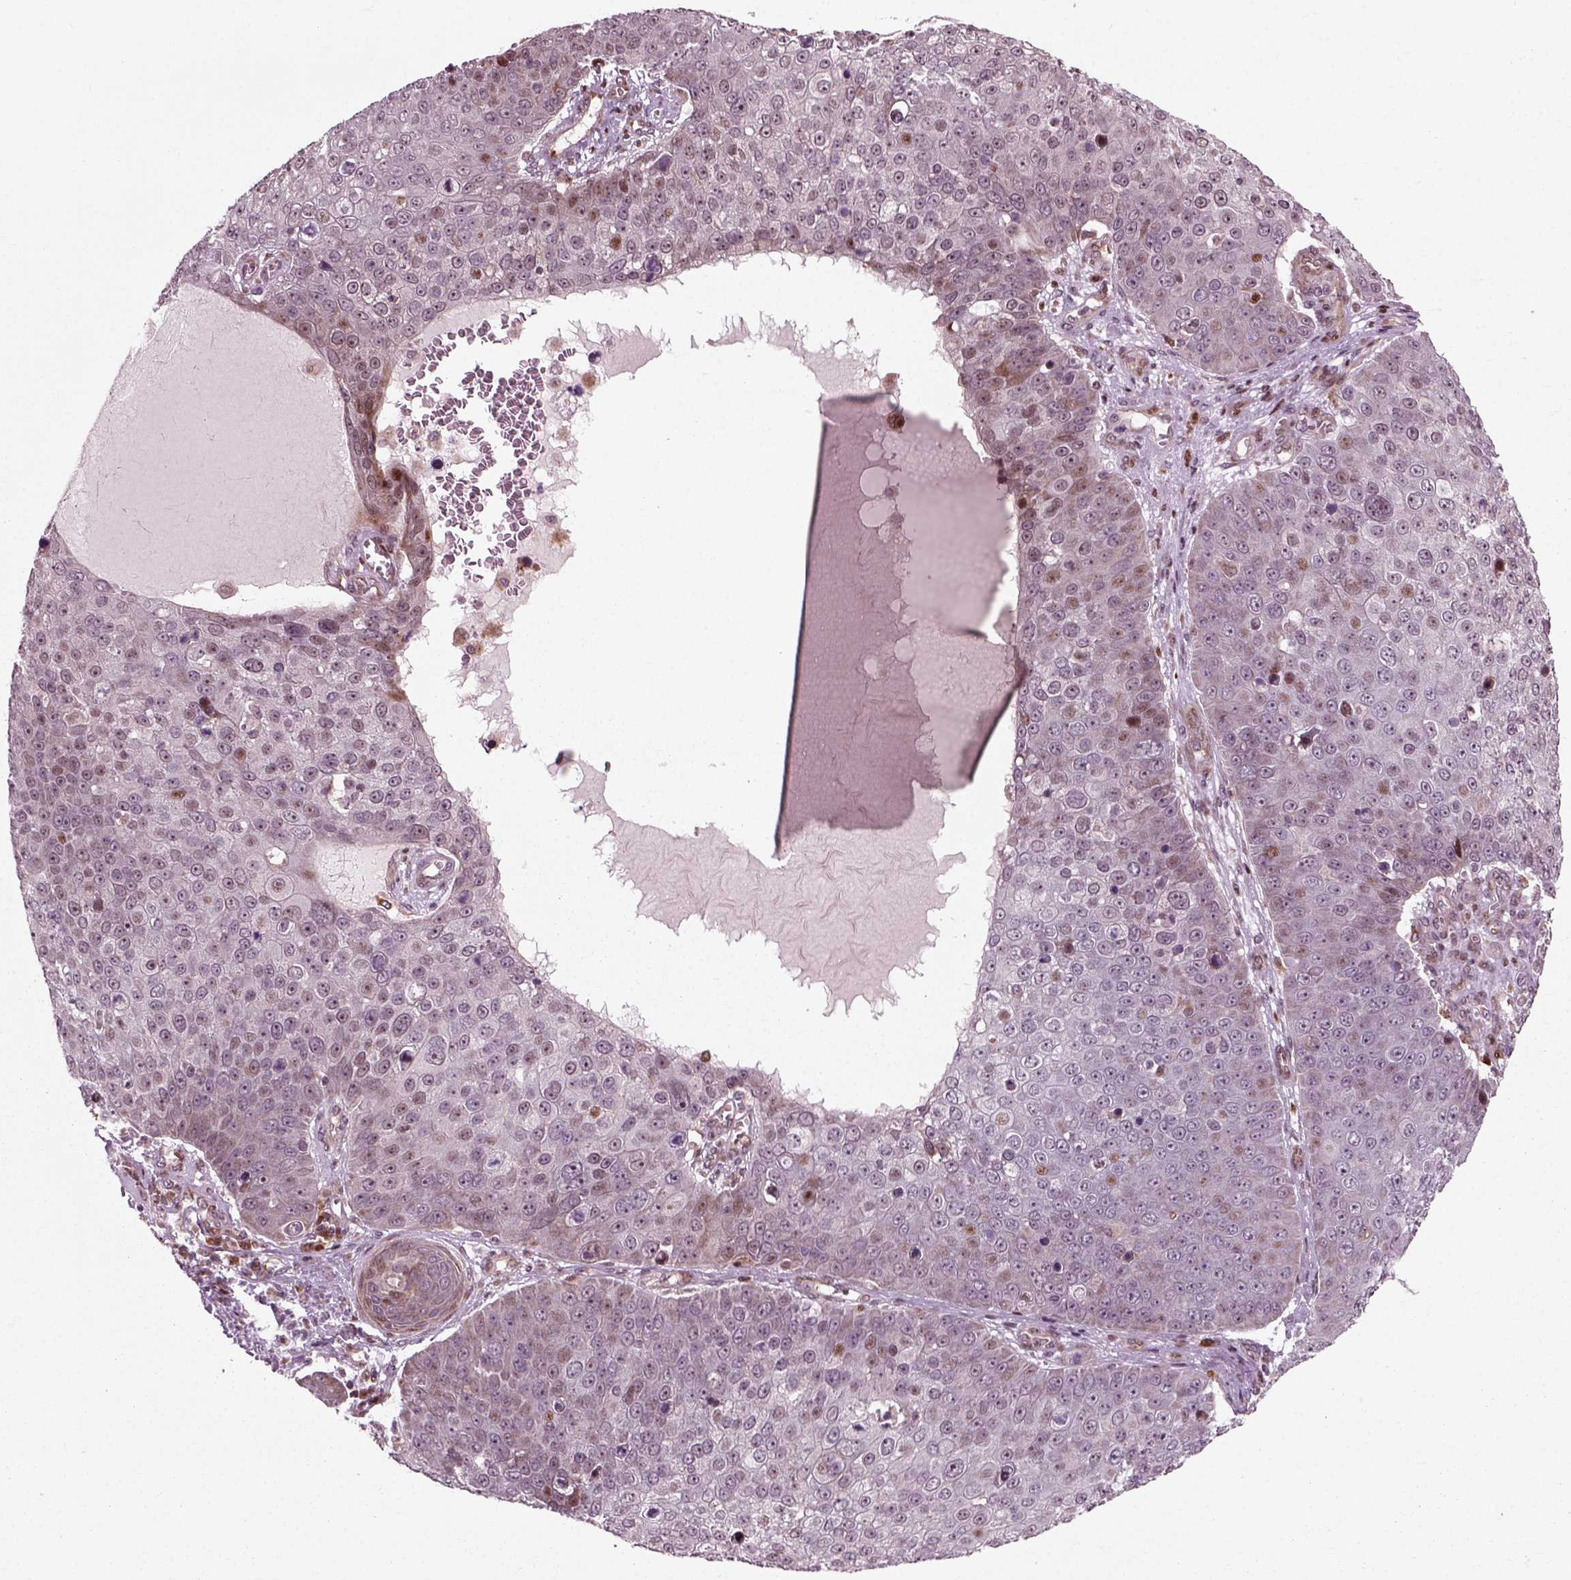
{"staining": {"intensity": "moderate", "quantity": "<25%", "location": "nuclear"}, "tissue": "skin cancer", "cell_type": "Tumor cells", "image_type": "cancer", "snomed": [{"axis": "morphology", "description": "Squamous cell carcinoma, NOS"}, {"axis": "topography", "description": "Skin"}], "caption": "Human skin squamous cell carcinoma stained for a protein (brown) demonstrates moderate nuclear positive expression in about <25% of tumor cells.", "gene": "CDC14A", "patient": {"sex": "male", "age": 71}}